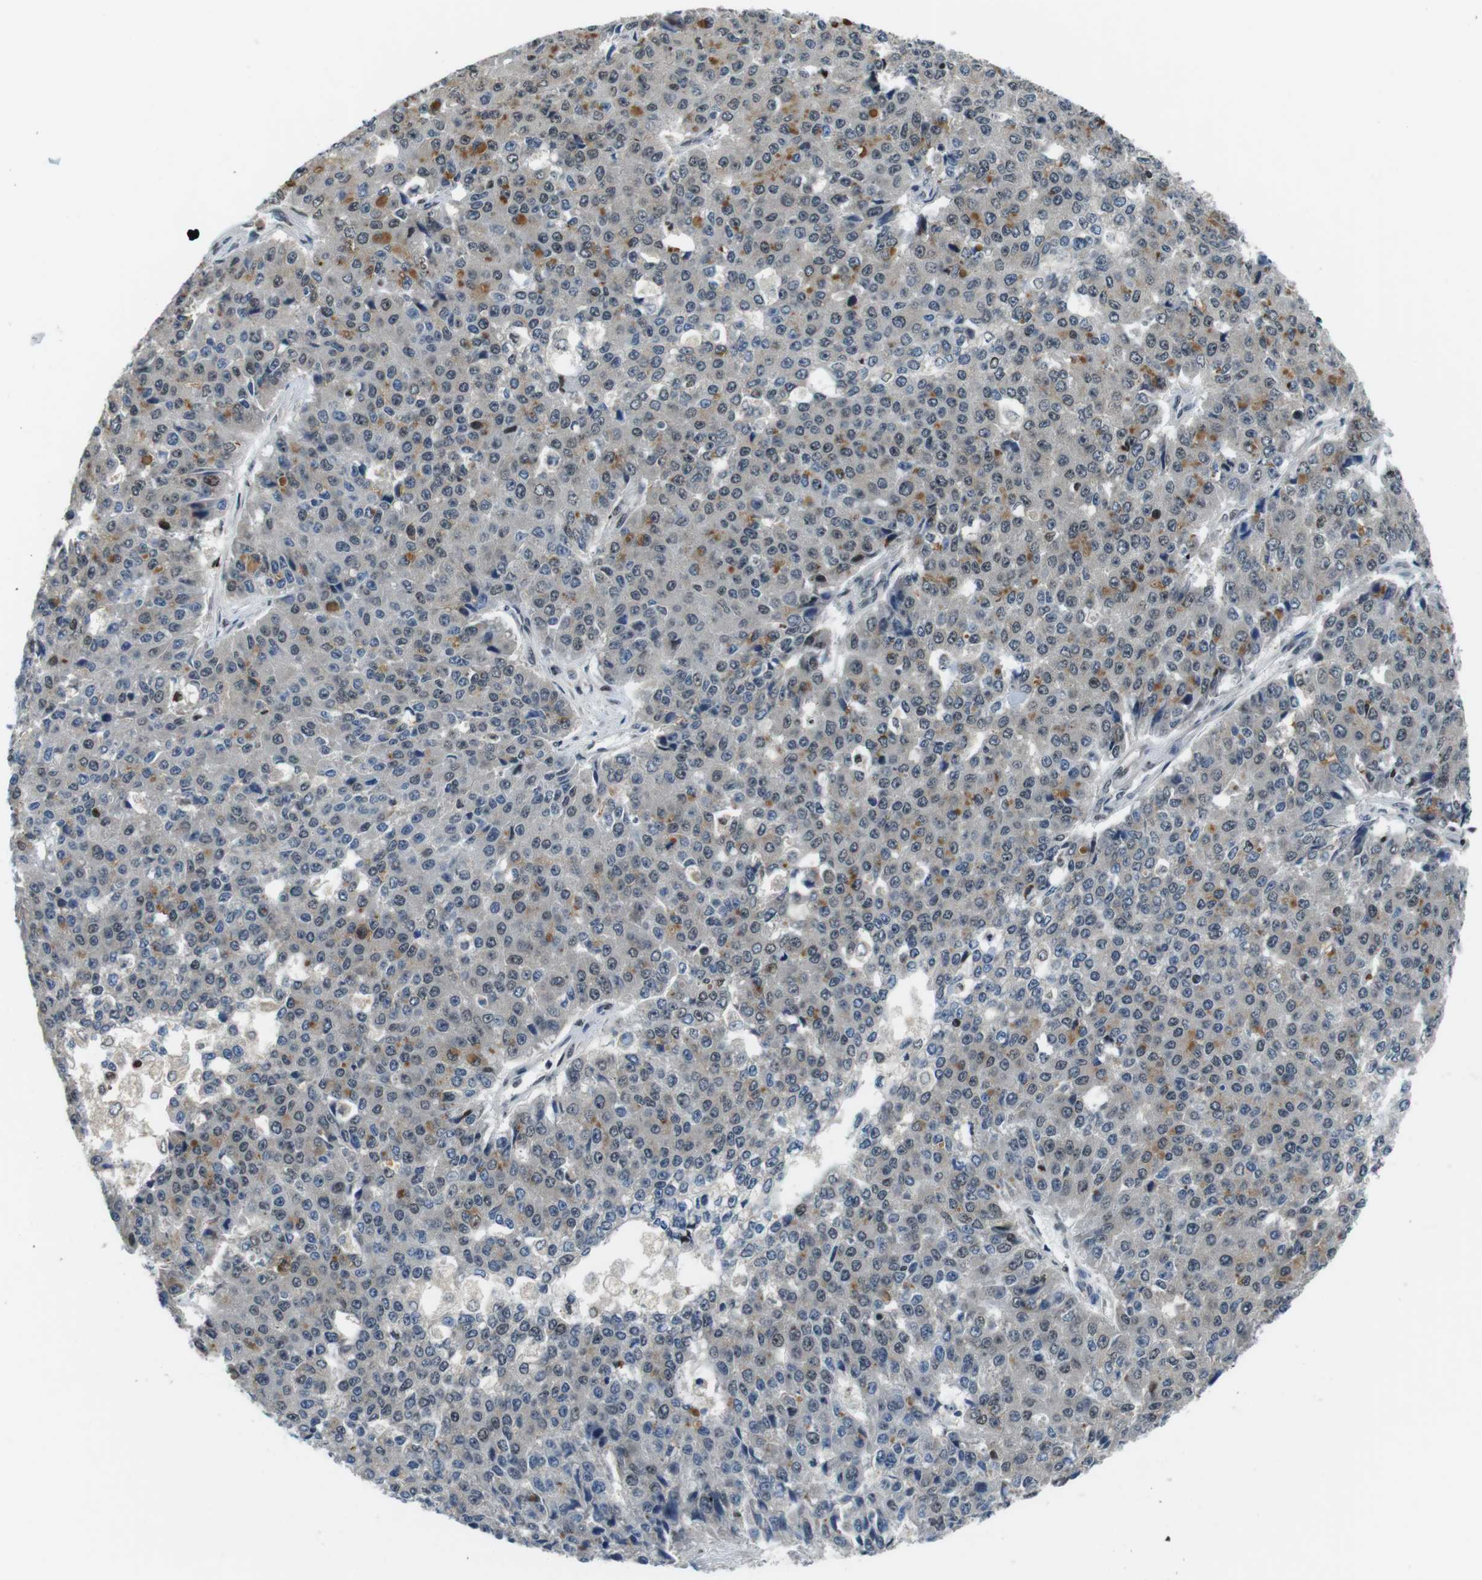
{"staining": {"intensity": "moderate", "quantity": "<25%", "location": "cytoplasmic/membranous"}, "tissue": "pancreatic cancer", "cell_type": "Tumor cells", "image_type": "cancer", "snomed": [{"axis": "morphology", "description": "Adenocarcinoma, NOS"}, {"axis": "topography", "description": "Pancreas"}], "caption": "Moderate cytoplasmic/membranous expression is present in approximately <25% of tumor cells in adenocarcinoma (pancreatic).", "gene": "NEK4", "patient": {"sex": "male", "age": 50}}